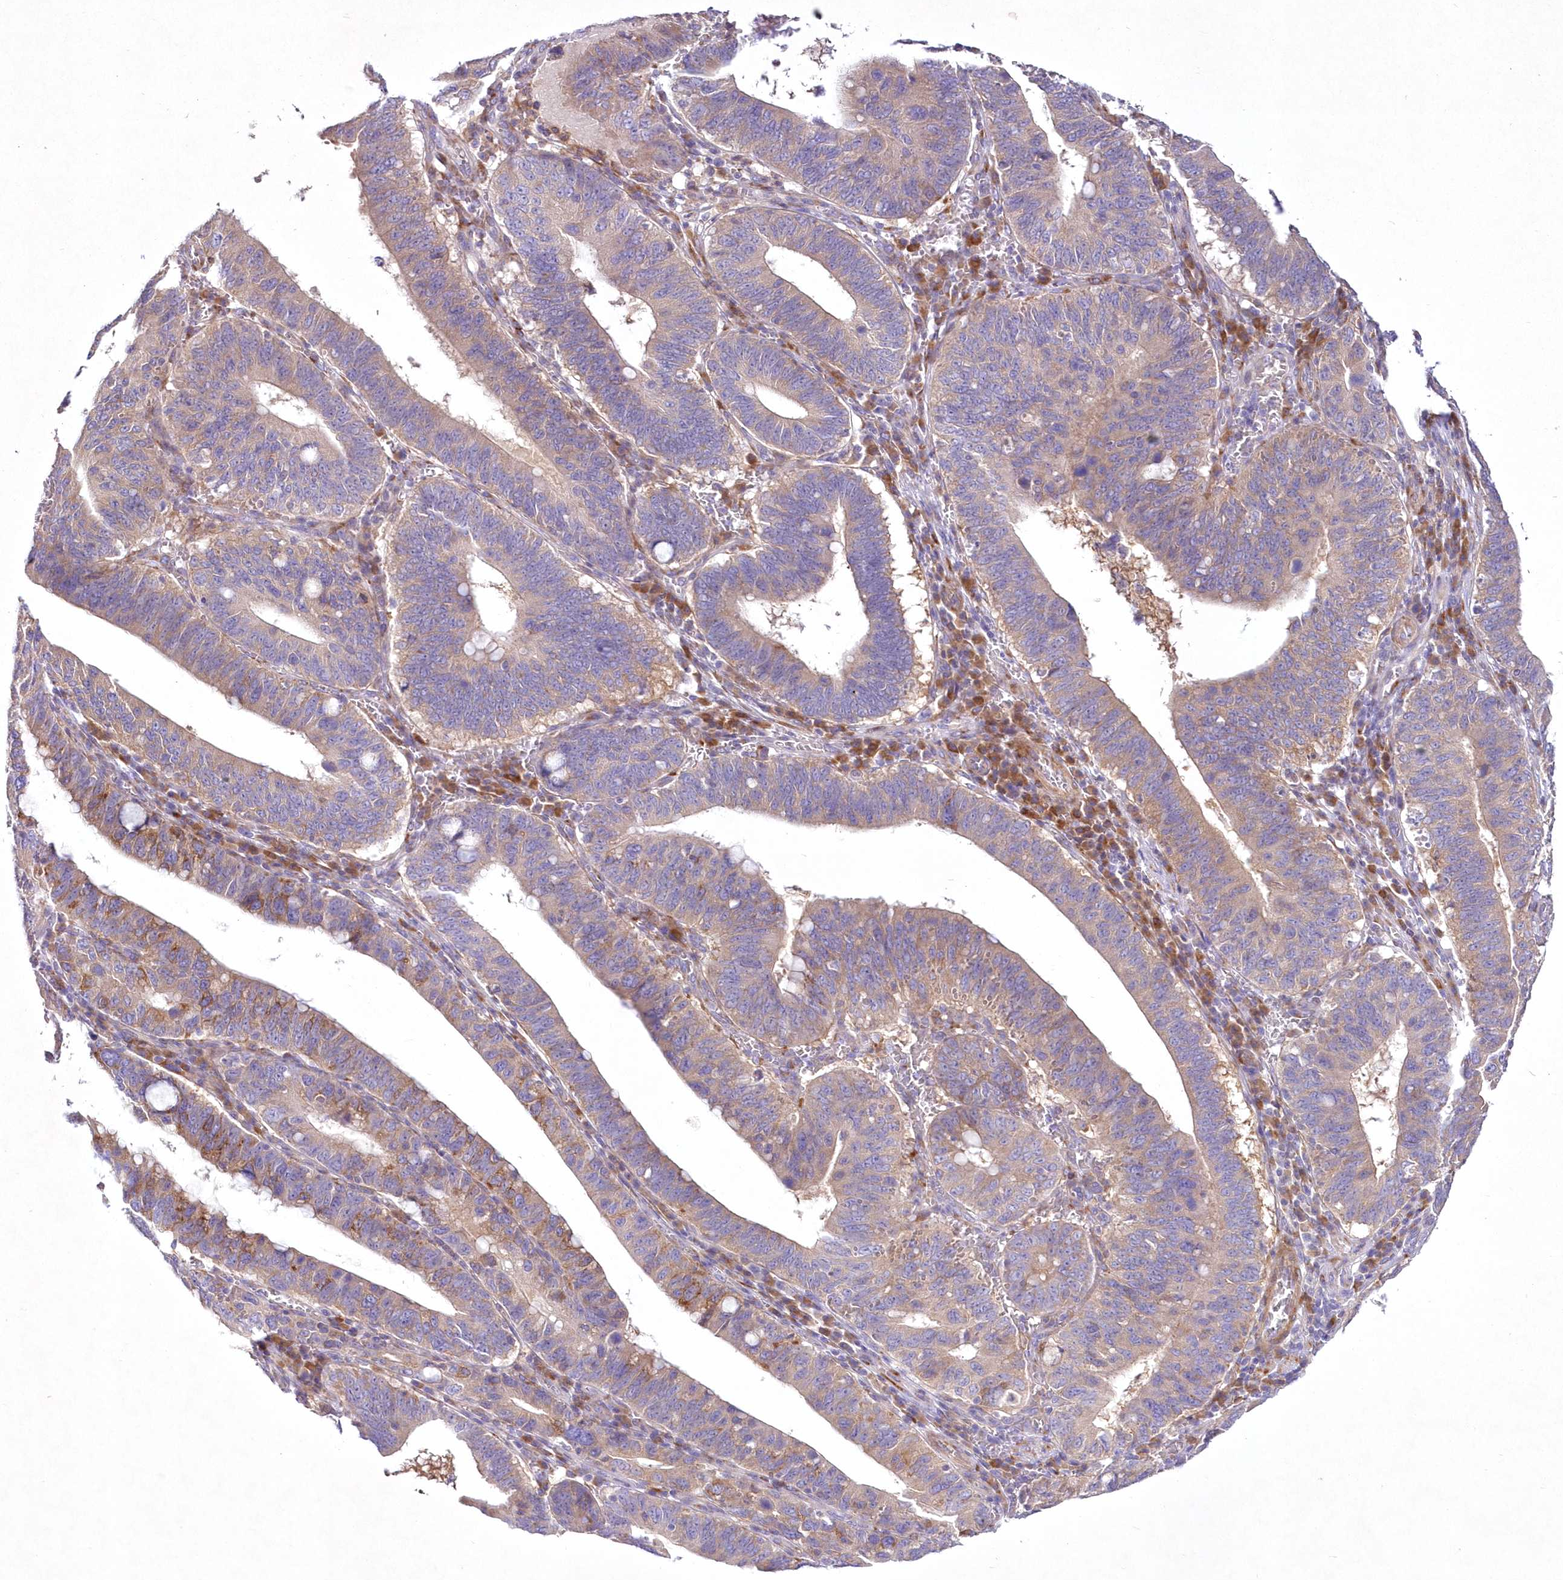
{"staining": {"intensity": "moderate", "quantity": ">75%", "location": "cytoplasmic/membranous"}, "tissue": "stomach cancer", "cell_type": "Tumor cells", "image_type": "cancer", "snomed": [{"axis": "morphology", "description": "Adenocarcinoma, NOS"}, {"axis": "topography", "description": "Stomach"}, {"axis": "topography", "description": "Gastric cardia"}], "caption": "Stomach cancer stained with DAB (3,3'-diaminobenzidine) IHC demonstrates medium levels of moderate cytoplasmic/membranous positivity in about >75% of tumor cells.", "gene": "ARFGEF3", "patient": {"sex": "male", "age": 59}}